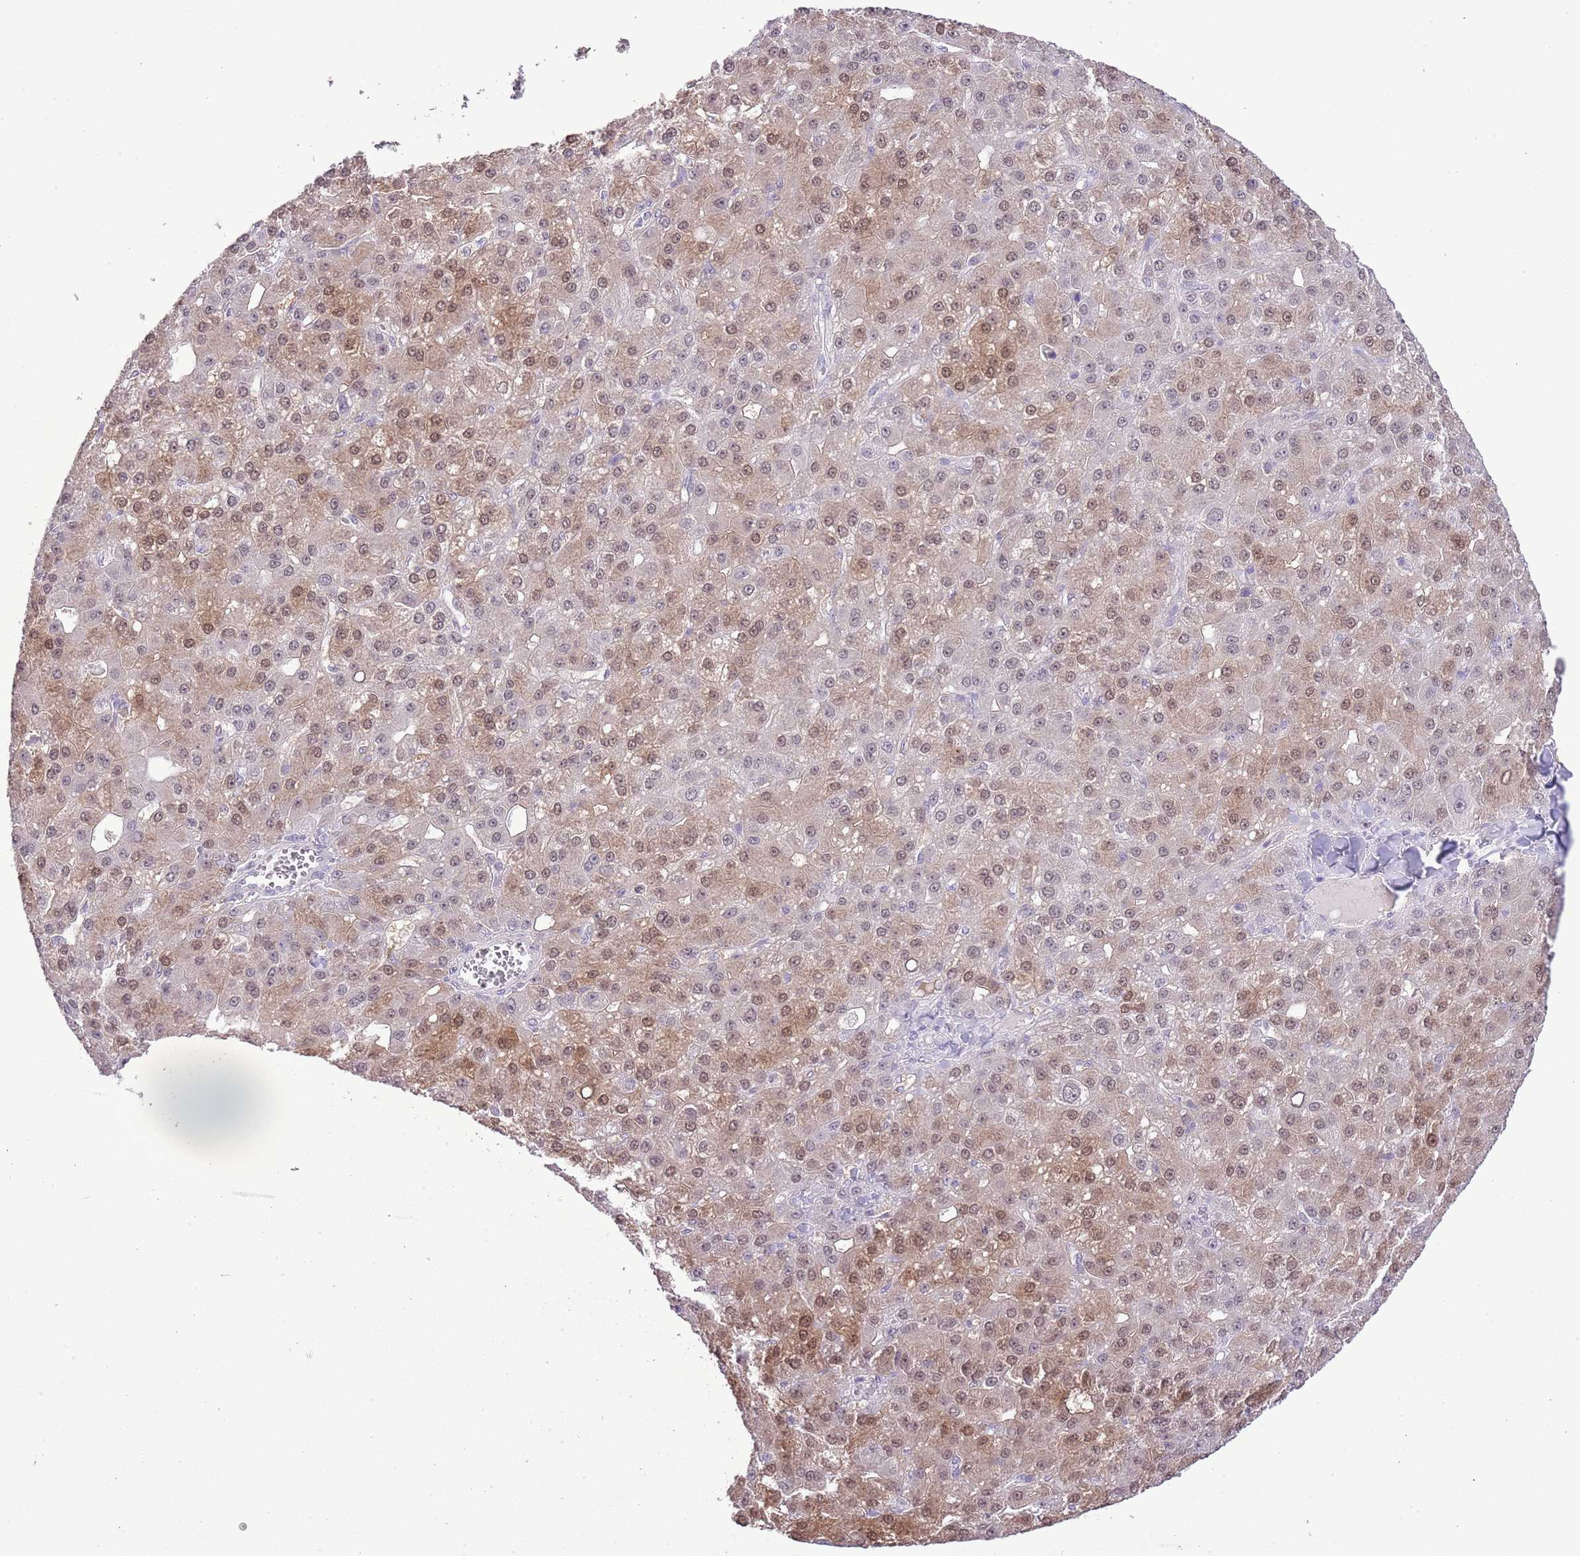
{"staining": {"intensity": "moderate", "quantity": "25%-75%", "location": "cytoplasmic/membranous,nuclear"}, "tissue": "liver cancer", "cell_type": "Tumor cells", "image_type": "cancer", "snomed": [{"axis": "morphology", "description": "Carcinoma, Hepatocellular, NOS"}, {"axis": "topography", "description": "Liver"}], "caption": "Liver cancer (hepatocellular carcinoma) was stained to show a protein in brown. There is medium levels of moderate cytoplasmic/membranous and nuclear staining in about 25%-75% of tumor cells.", "gene": "MIDN", "patient": {"sex": "male", "age": 67}}